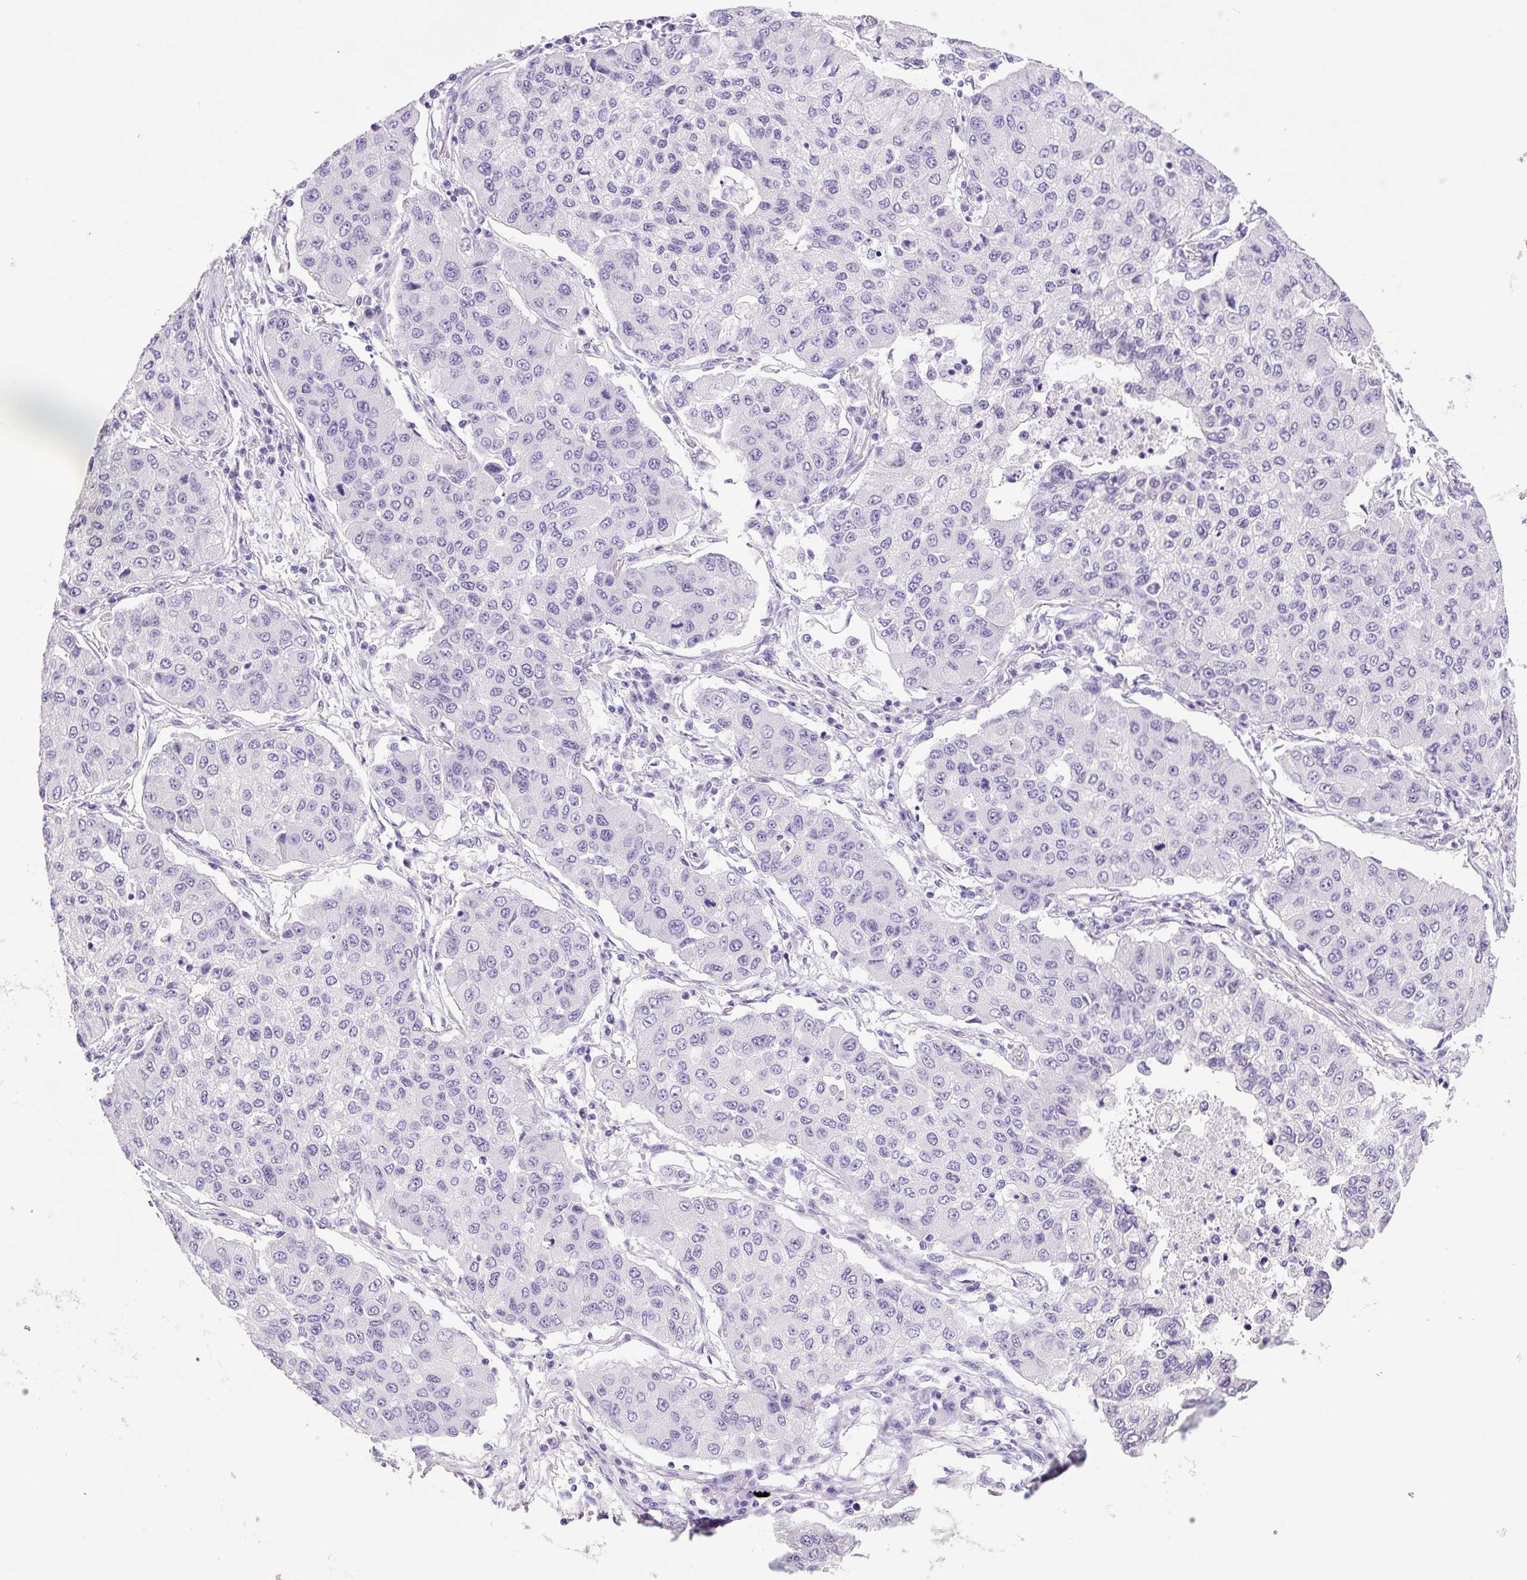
{"staining": {"intensity": "negative", "quantity": "none", "location": "none"}, "tissue": "lung cancer", "cell_type": "Tumor cells", "image_type": "cancer", "snomed": [{"axis": "morphology", "description": "Squamous cell carcinoma, NOS"}, {"axis": "topography", "description": "Lung"}], "caption": "High magnification brightfield microscopy of squamous cell carcinoma (lung) stained with DAB (3,3'-diaminobenzidine) (brown) and counterstained with hematoxylin (blue): tumor cells show no significant positivity.", "gene": "CHGA", "patient": {"sex": "male", "age": 74}}